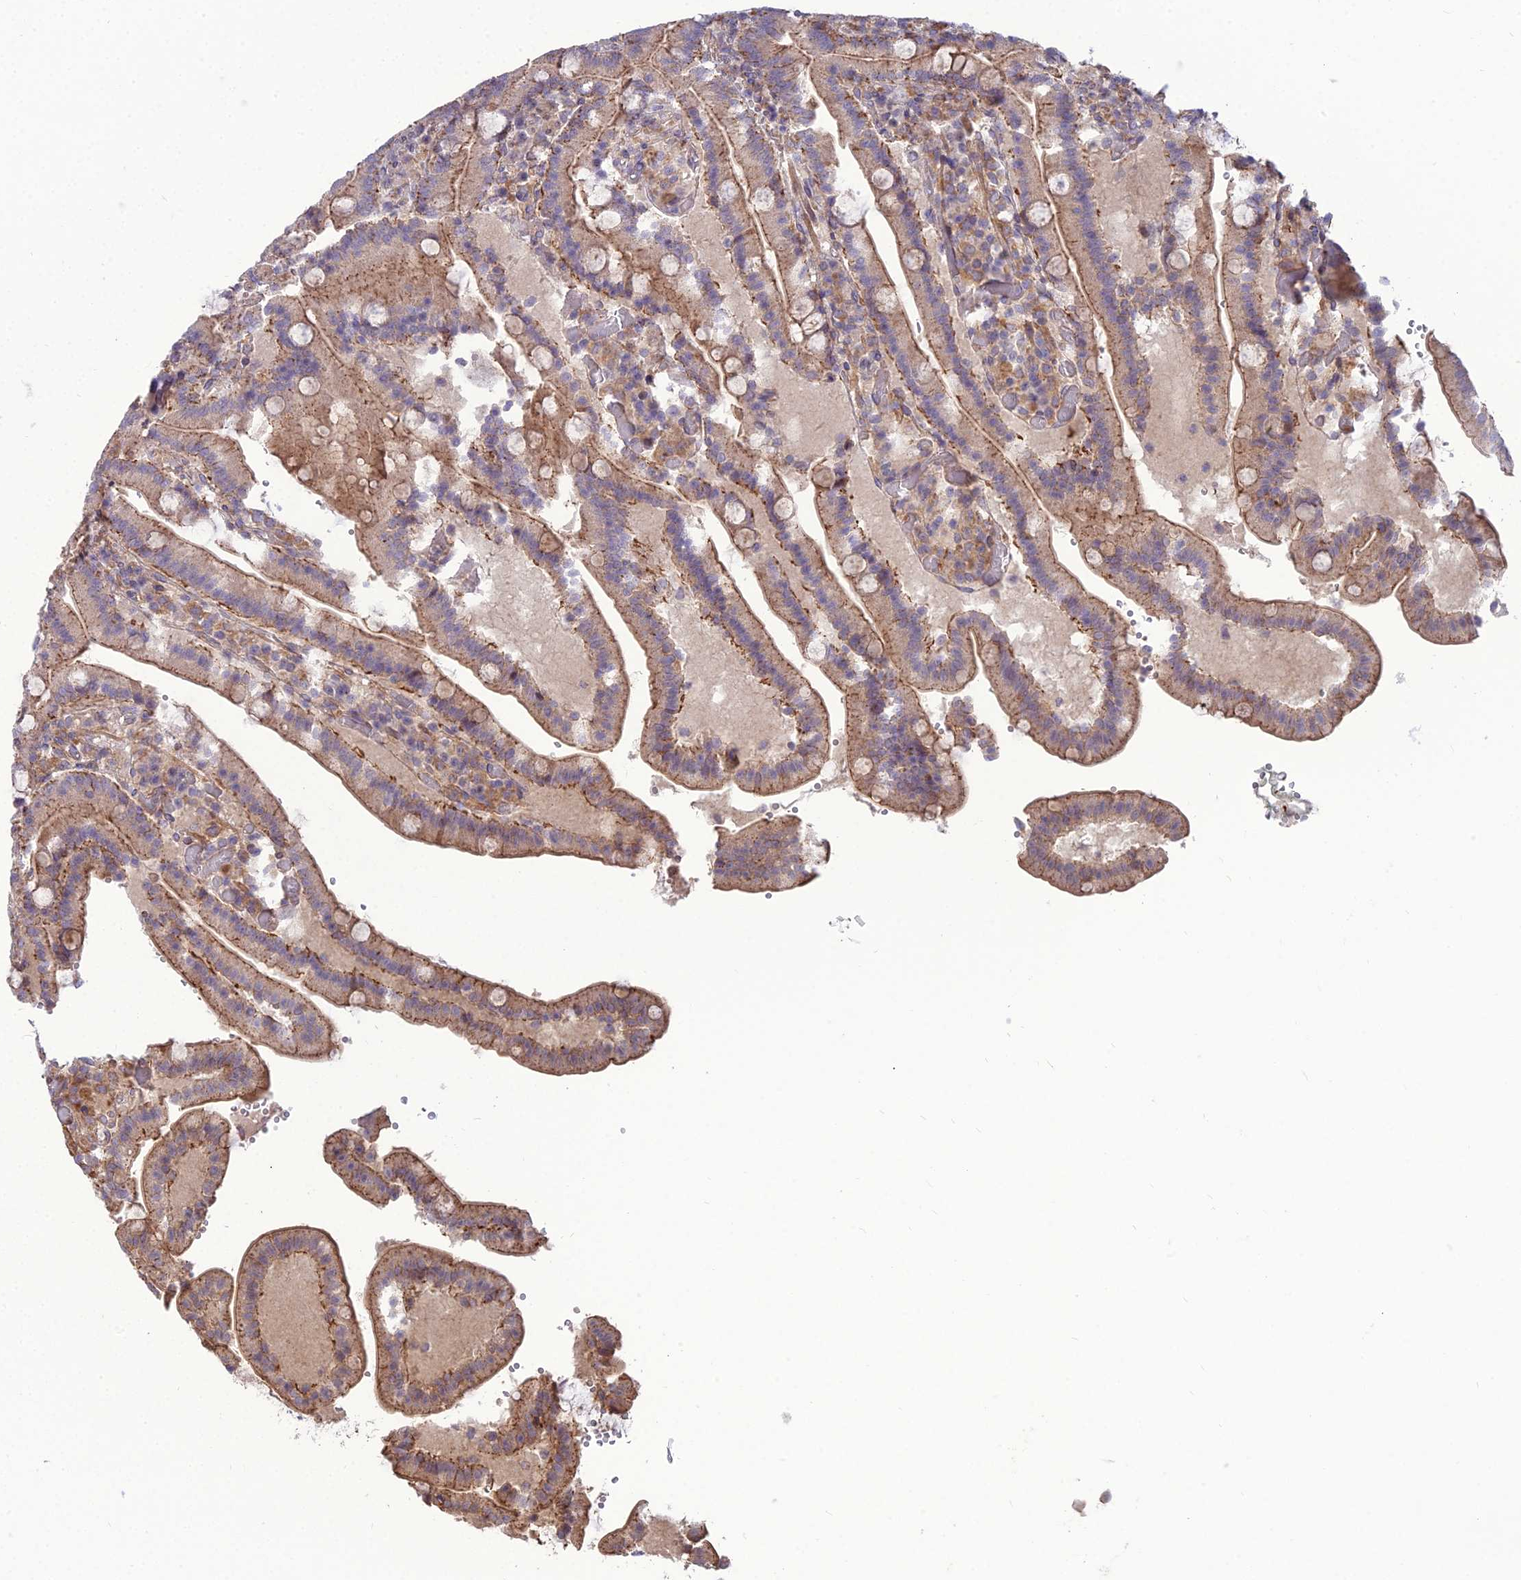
{"staining": {"intensity": "moderate", "quantity": "25%-75%", "location": "cytoplasmic/membranous"}, "tissue": "duodenum", "cell_type": "Glandular cells", "image_type": "normal", "snomed": [{"axis": "morphology", "description": "Normal tissue, NOS"}, {"axis": "topography", "description": "Duodenum"}], "caption": "Immunohistochemistry (IHC) histopathology image of benign duodenum stained for a protein (brown), which demonstrates medium levels of moderate cytoplasmic/membranous expression in approximately 25%-75% of glandular cells.", "gene": "TSPYL2", "patient": {"sex": "female", "age": 62}}